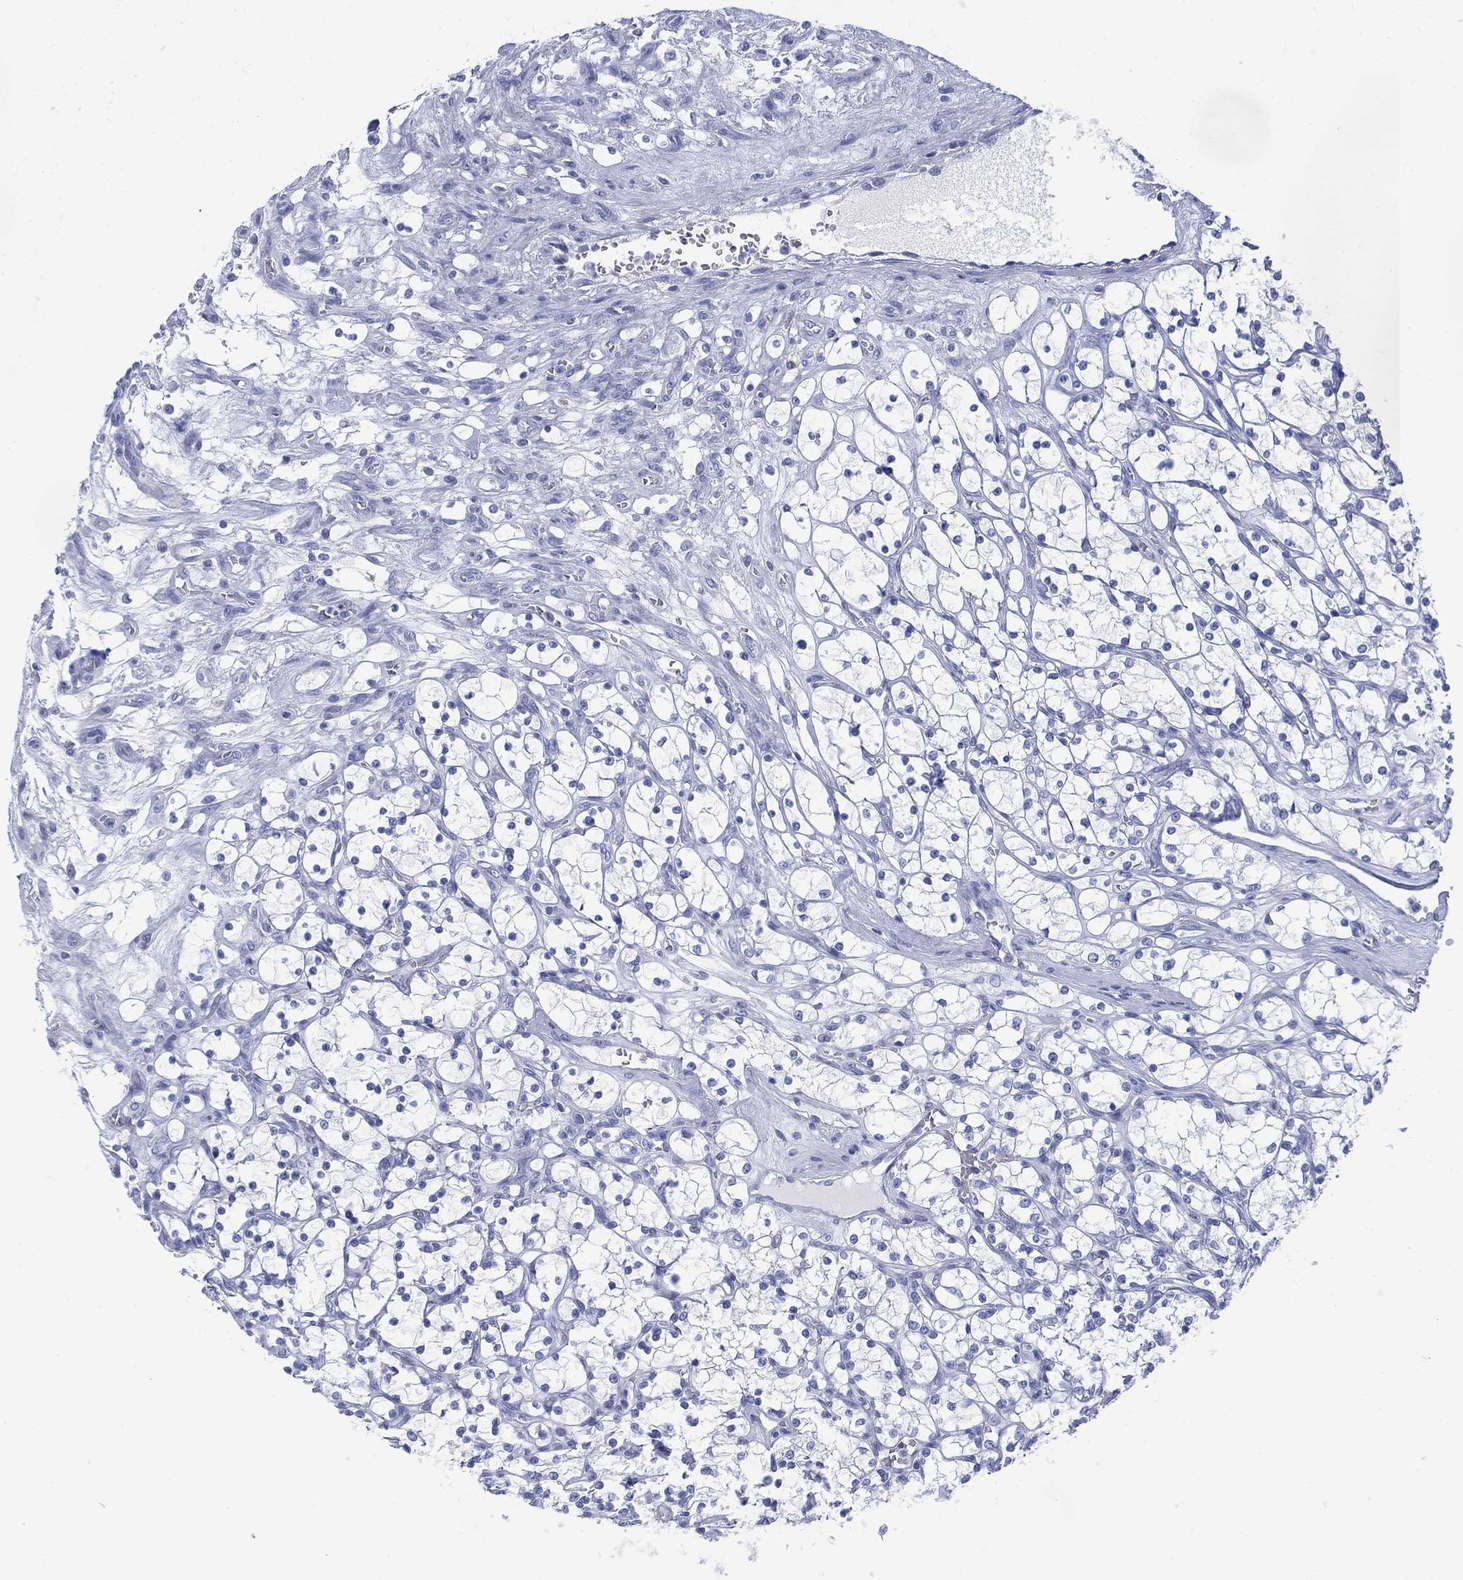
{"staining": {"intensity": "negative", "quantity": "none", "location": "none"}, "tissue": "renal cancer", "cell_type": "Tumor cells", "image_type": "cancer", "snomed": [{"axis": "morphology", "description": "Adenocarcinoma, NOS"}, {"axis": "topography", "description": "Kidney"}], "caption": "Immunohistochemistry micrograph of neoplastic tissue: adenocarcinoma (renal) stained with DAB (3,3'-diaminobenzidine) shows no significant protein staining in tumor cells.", "gene": "DDI1", "patient": {"sex": "female", "age": 69}}